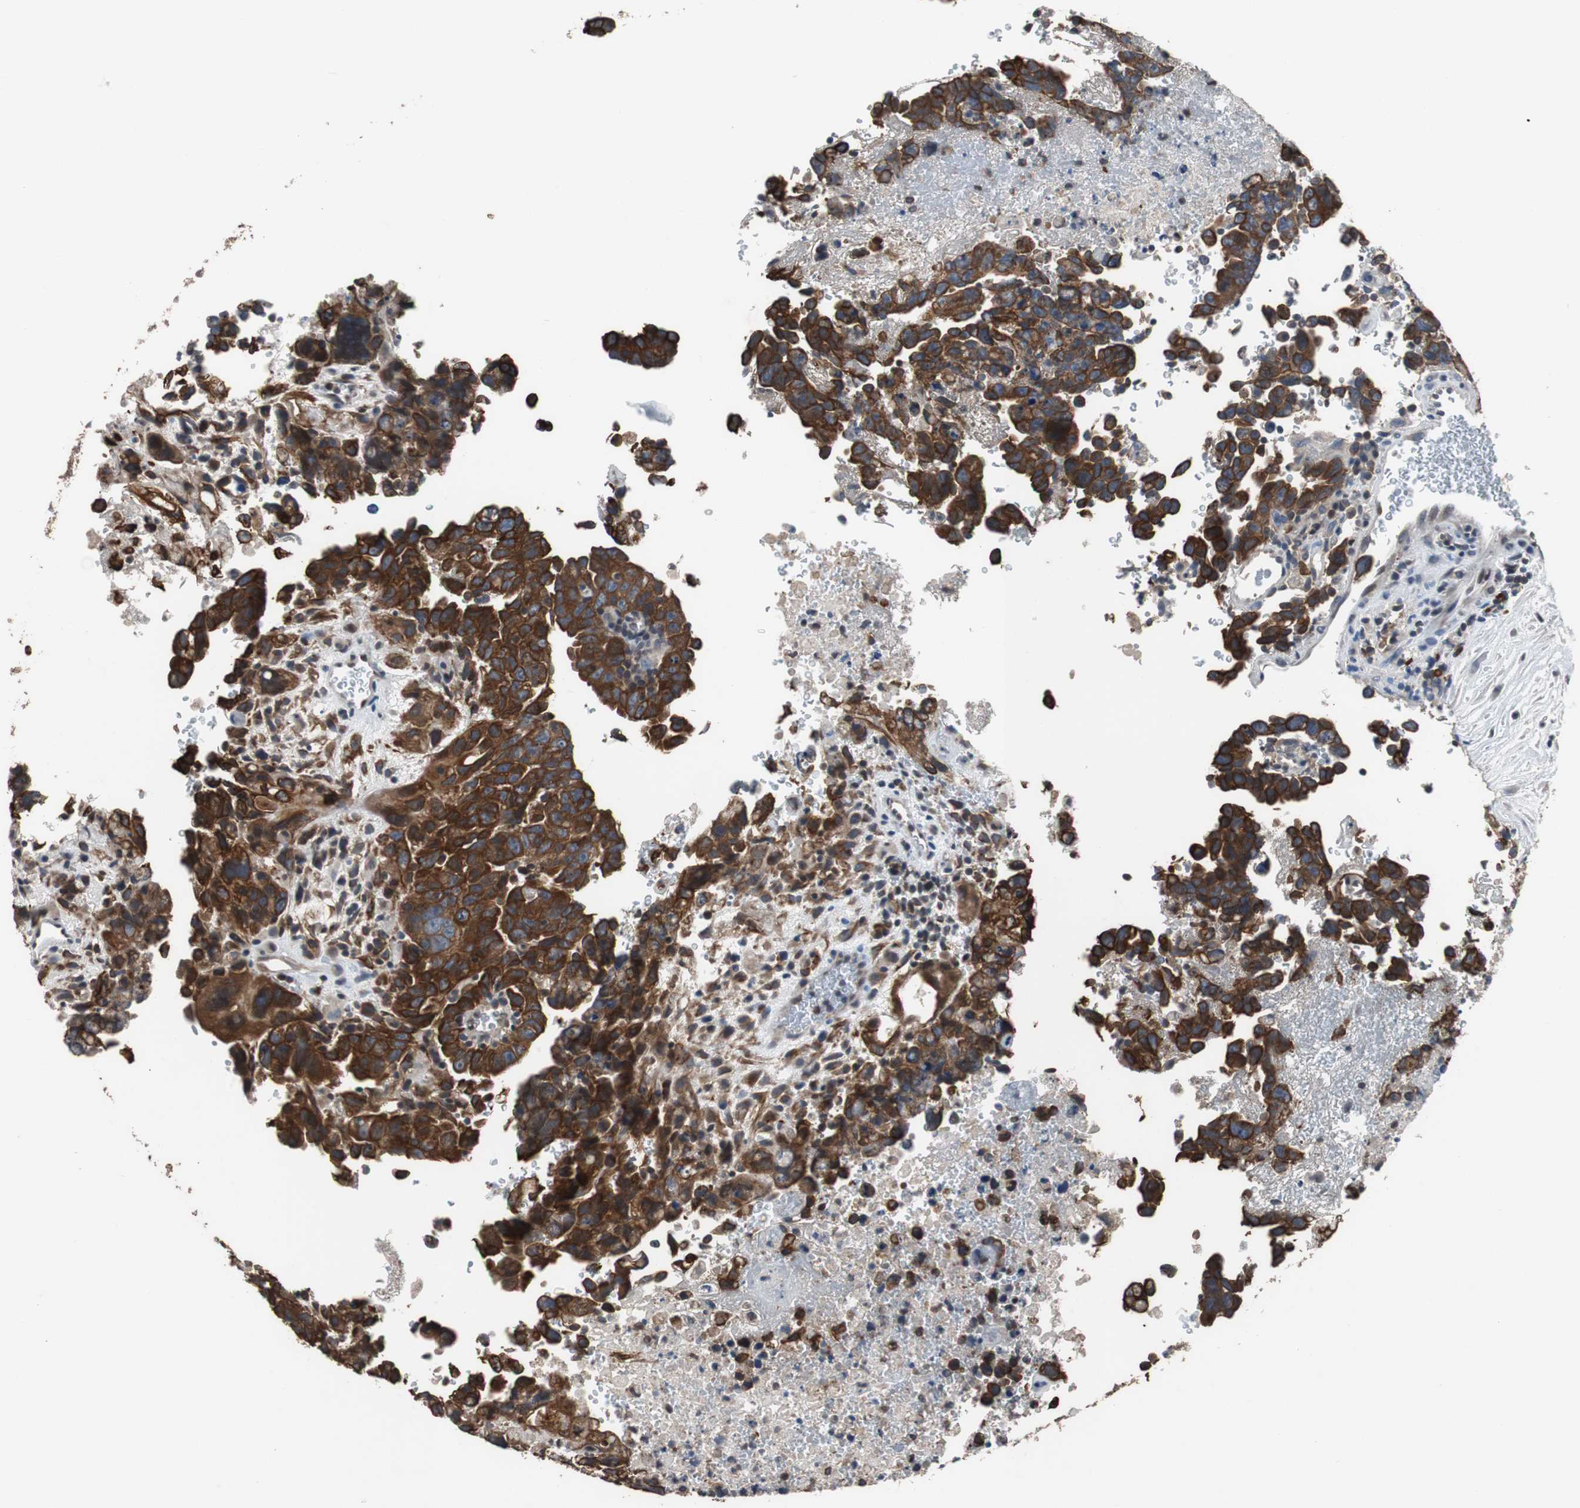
{"staining": {"intensity": "strong", "quantity": ">75%", "location": "cytoplasmic/membranous"}, "tissue": "testis cancer", "cell_type": "Tumor cells", "image_type": "cancer", "snomed": [{"axis": "morphology", "description": "Carcinoma, Embryonal, NOS"}, {"axis": "topography", "description": "Testis"}], "caption": "A brown stain highlights strong cytoplasmic/membranous expression of a protein in testis cancer tumor cells. Using DAB (3,3'-diaminobenzidine) (brown) and hematoxylin (blue) stains, captured at high magnification using brightfield microscopy.", "gene": "USP10", "patient": {"sex": "male", "age": 28}}